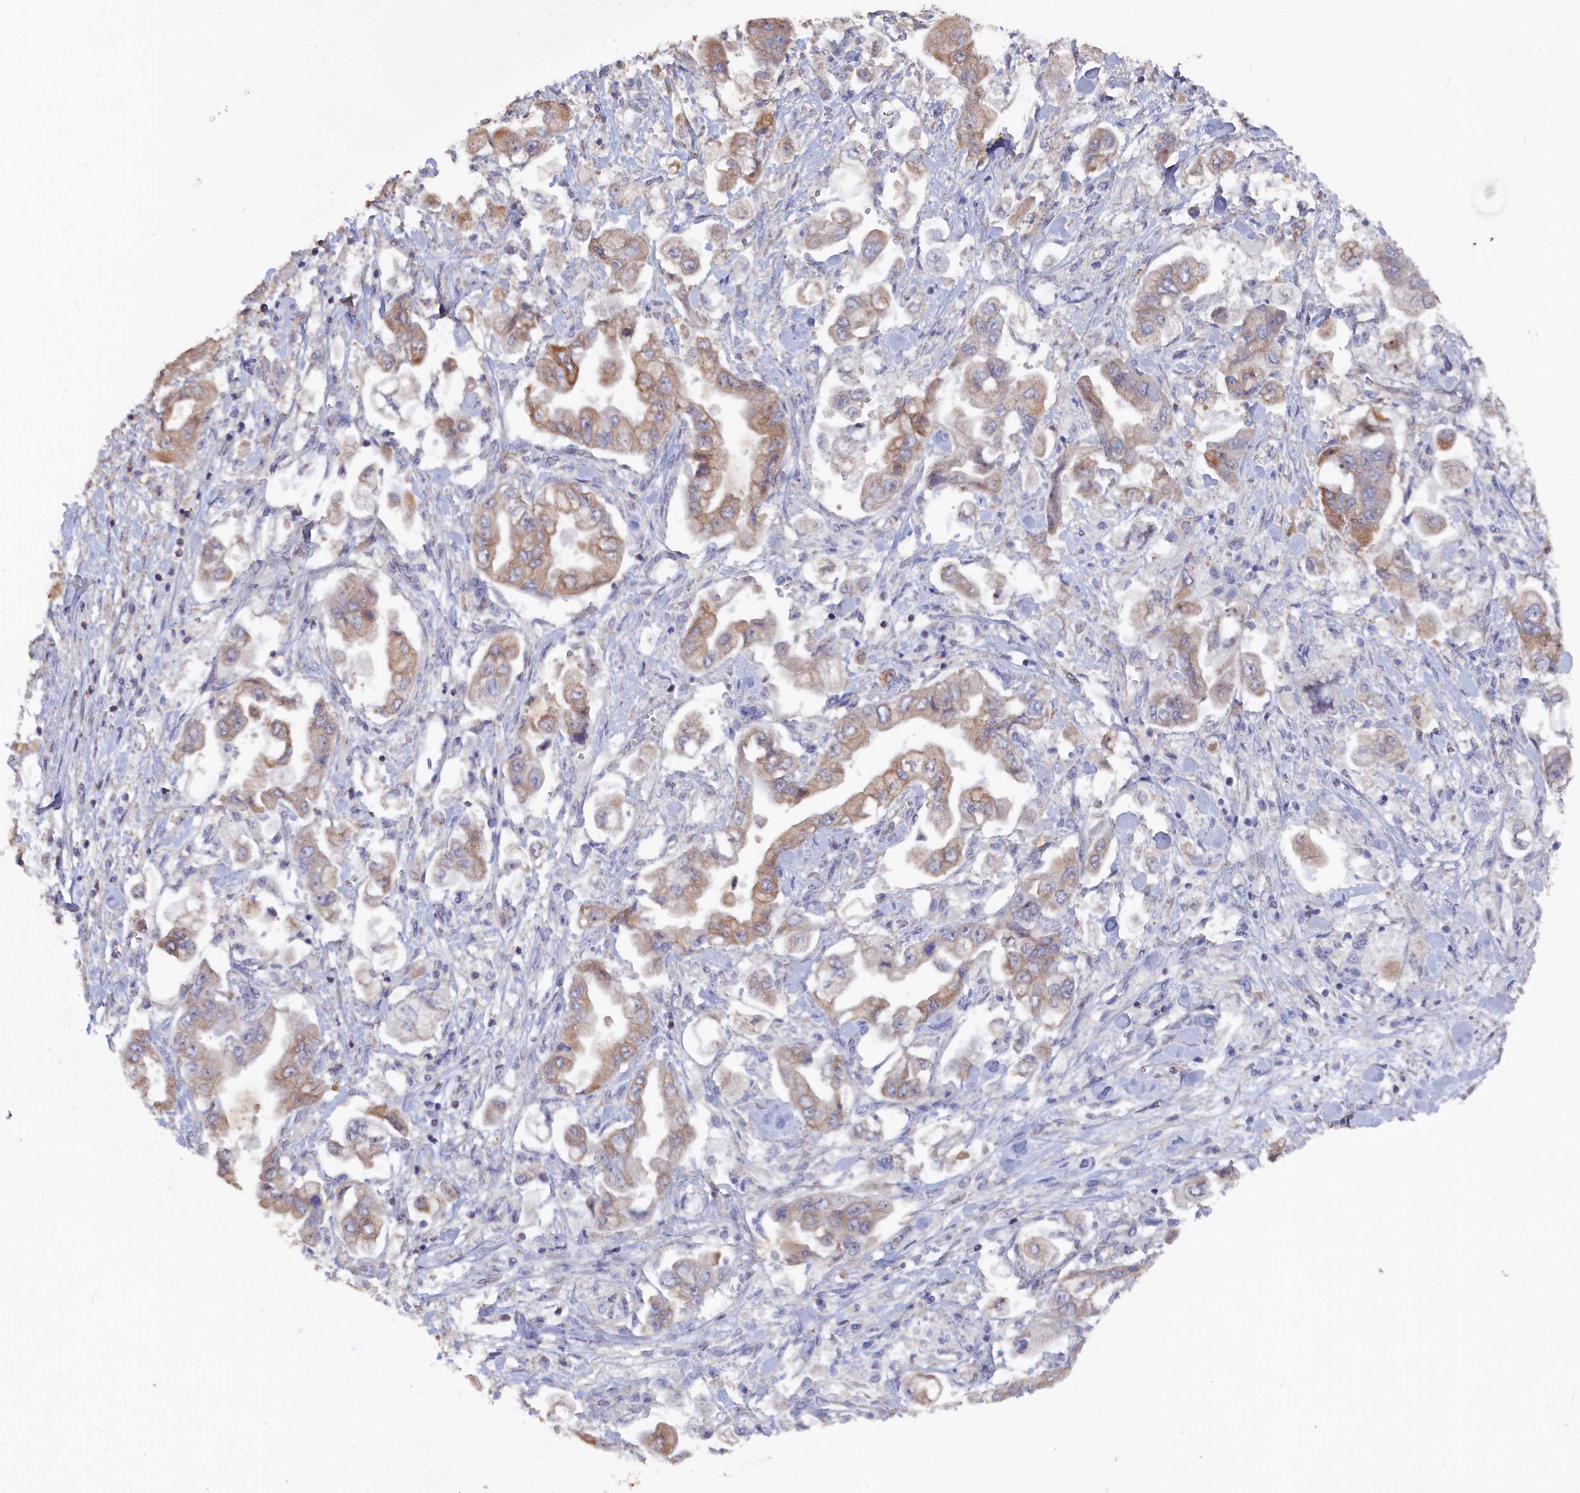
{"staining": {"intensity": "moderate", "quantity": ">75%", "location": "cytoplasmic/membranous"}, "tissue": "stomach cancer", "cell_type": "Tumor cells", "image_type": "cancer", "snomed": [{"axis": "morphology", "description": "Adenocarcinoma, NOS"}, {"axis": "topography", "description": "Stomach"}], "caption": "Immunohistochemical staining of human adenocarcinoma (stomach) shows medium levels of moderate cytoplasmic/membranous protein expression in about >75% of tumor cells.", "gene": "SEMG2", "patient": {"sex": "male", "age": 62}}